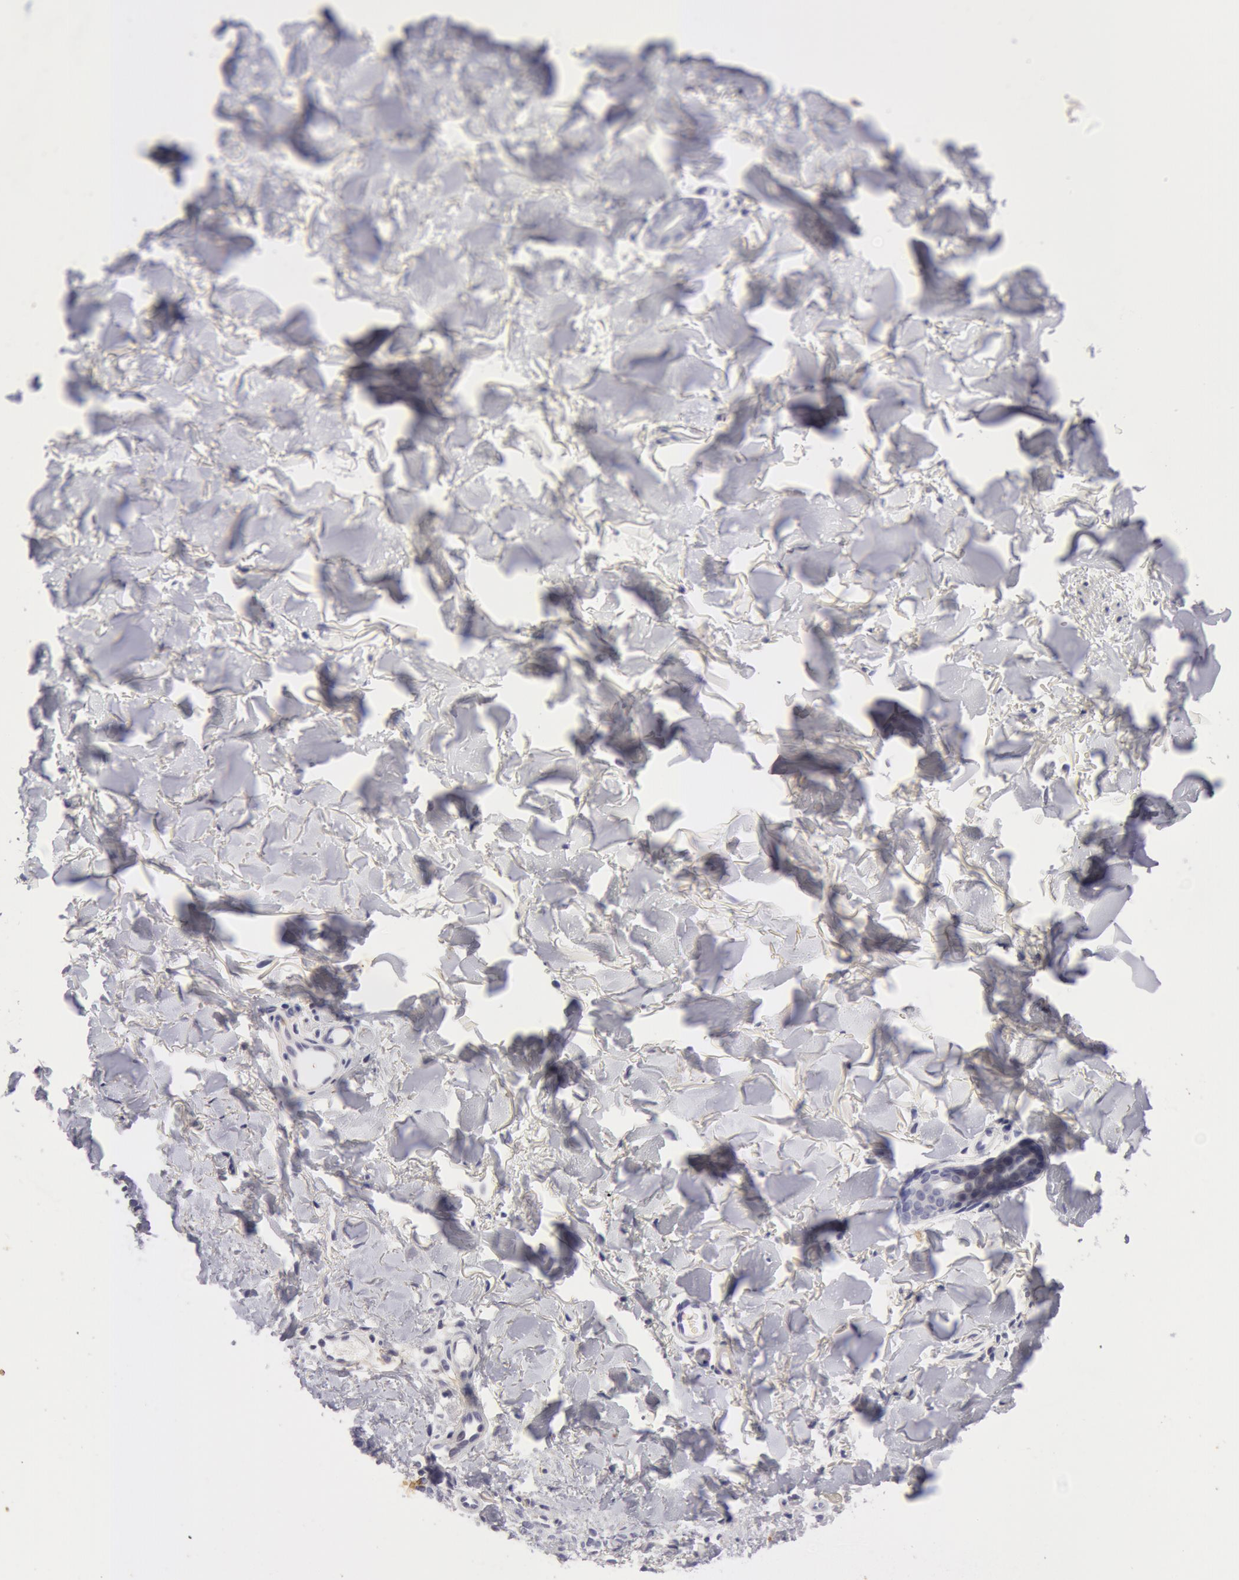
{"staining": {"intensity": "negative", "quantity": "none", "location": "none"}, "tissue": "skin cancer", "cell_type": "Tumor cells", "image_type": "cancer", "snomed": [{"axis": "morphology", "description": "Basal cell carcinoma"}, {"axis": "topography", "description": "Skin"}], "caption": "Photomicrograph shows no significant protein positivity in tumor cells of skin cancer (basal cell carcinoma).", "gene": "NLGN4X", "patient": {"sex": "female", "age": 78}}